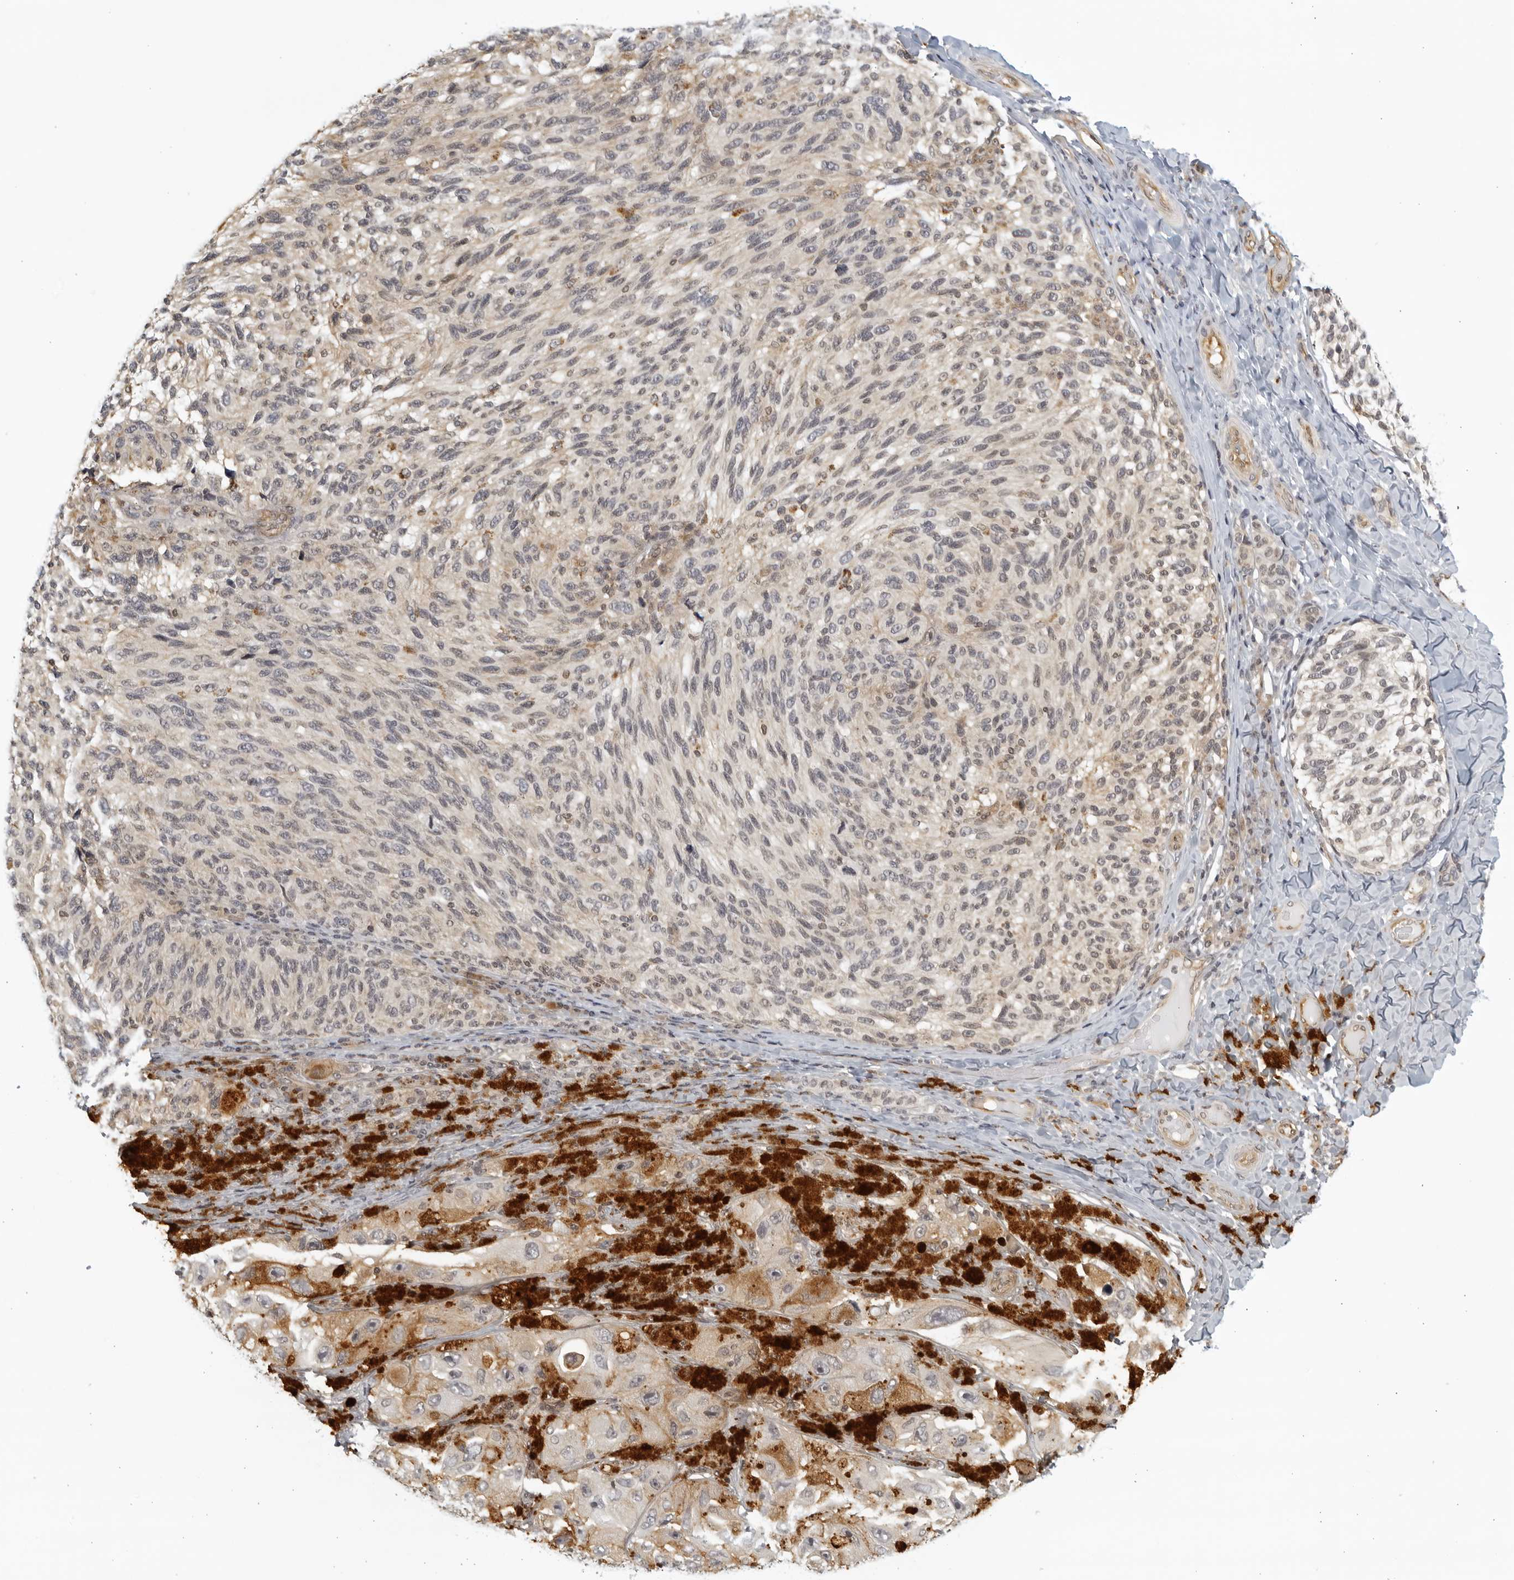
{"staining": {"intensity": "weak", "quantity": "25%-75%", "location": "cytoplasmic/membranous"}, "tissue": "melanoma", "cell_type": "Tumor cells", "image_type": "cancer", "snomed": [{"axis": "morphology", "description": "Malignant melanoma, NOS"}, {"axis": "topography", "description": "Skin"}], "caption": "Weak cytoplasmic/membranous staining is identified in about 25%-75% of tumor cells in melanoma. The protein of interest is stained brown, and the nuclei are stained in blue (DAB IHC with brightfield microscopy, high magnification).", "gene": "SERTAD4", "patient": {"sex": "female", "age": 73}}